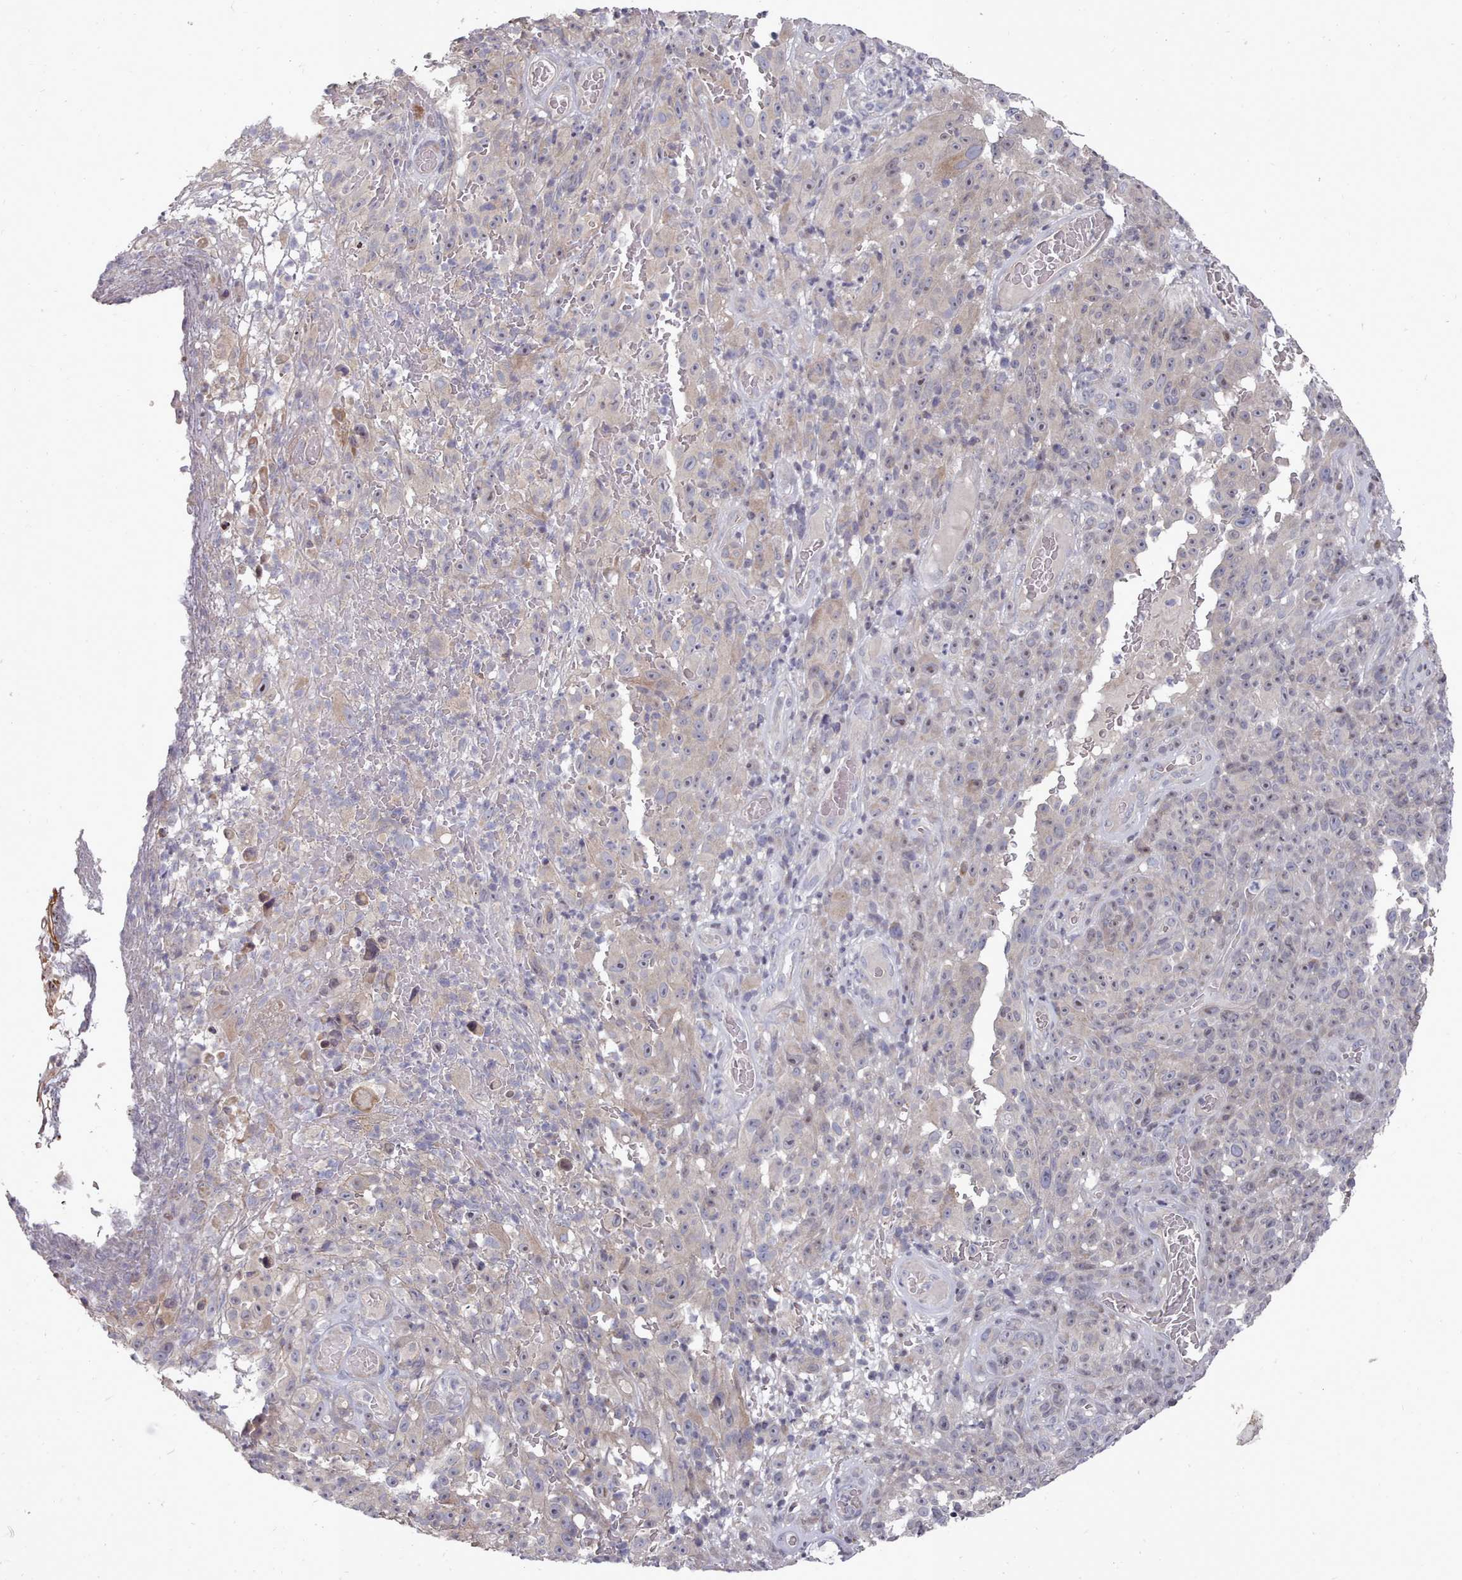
{"staining": {"intensity": "negative", "quantity": "none", "location": "none"}, "tissue": "melanoma", "cell_type": "Tumor cells", "image_type": "cancer", "snomed": [{"axis": "morphology", "description": "Malignant melanoma, NOS"}, {"axis": "topography", "description": "Skin"}], "caption": "An immunohistochemistry histopathology image of melanoma is shown. There is no staining in tumor cells of melanoma.", "gene": "ACKR3", "patient": {"sex": "female", "age": 82}}